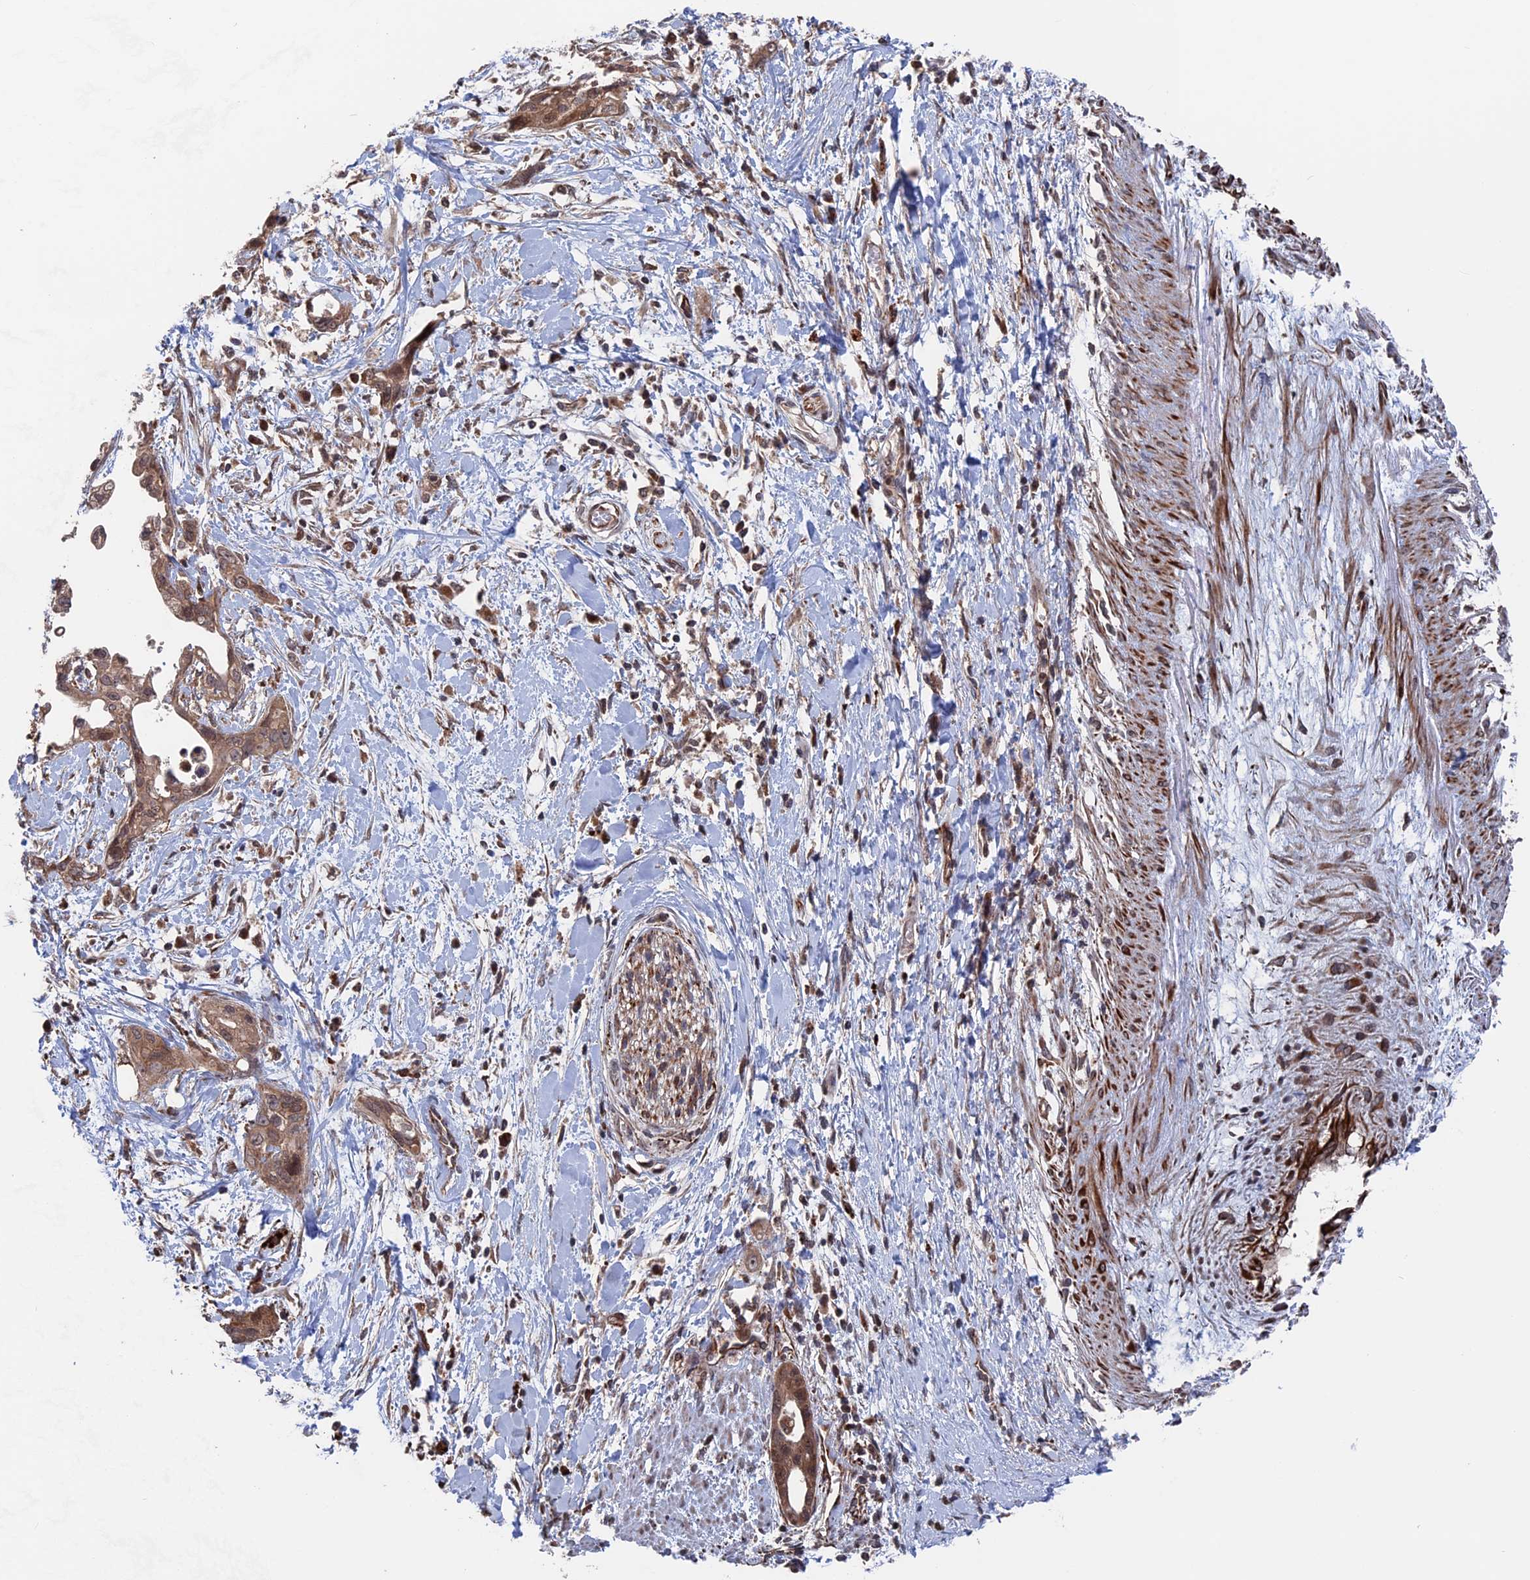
{"staining": {"intensity": "moderate", "quantity": ">75%", "location": "cytoplasmic/membranous"}, "tissue": "pancreatic cancer", "cell_type": "Tumor cells", "image_type": "cancer", "snomed": [{"axis": "morphology", "description": "Normal tissue, NOS"}, {"axis": "morphology", "description": "Adenocarcinoma, NOS"}, {"axis": "topography", "description": "Pancreas"}, {"axis": "topography", "description": "Peripheral nerve tissue"}], "caption": "Adenocarcinoma (pancreatic) was stained to show a protein in brown. There is medium levels of moderate cytoplasmic/membranous expression in about >75% of tumor cells.", "gene": "PLA2G15", "patient": {"sex": "male", "age": 59}}